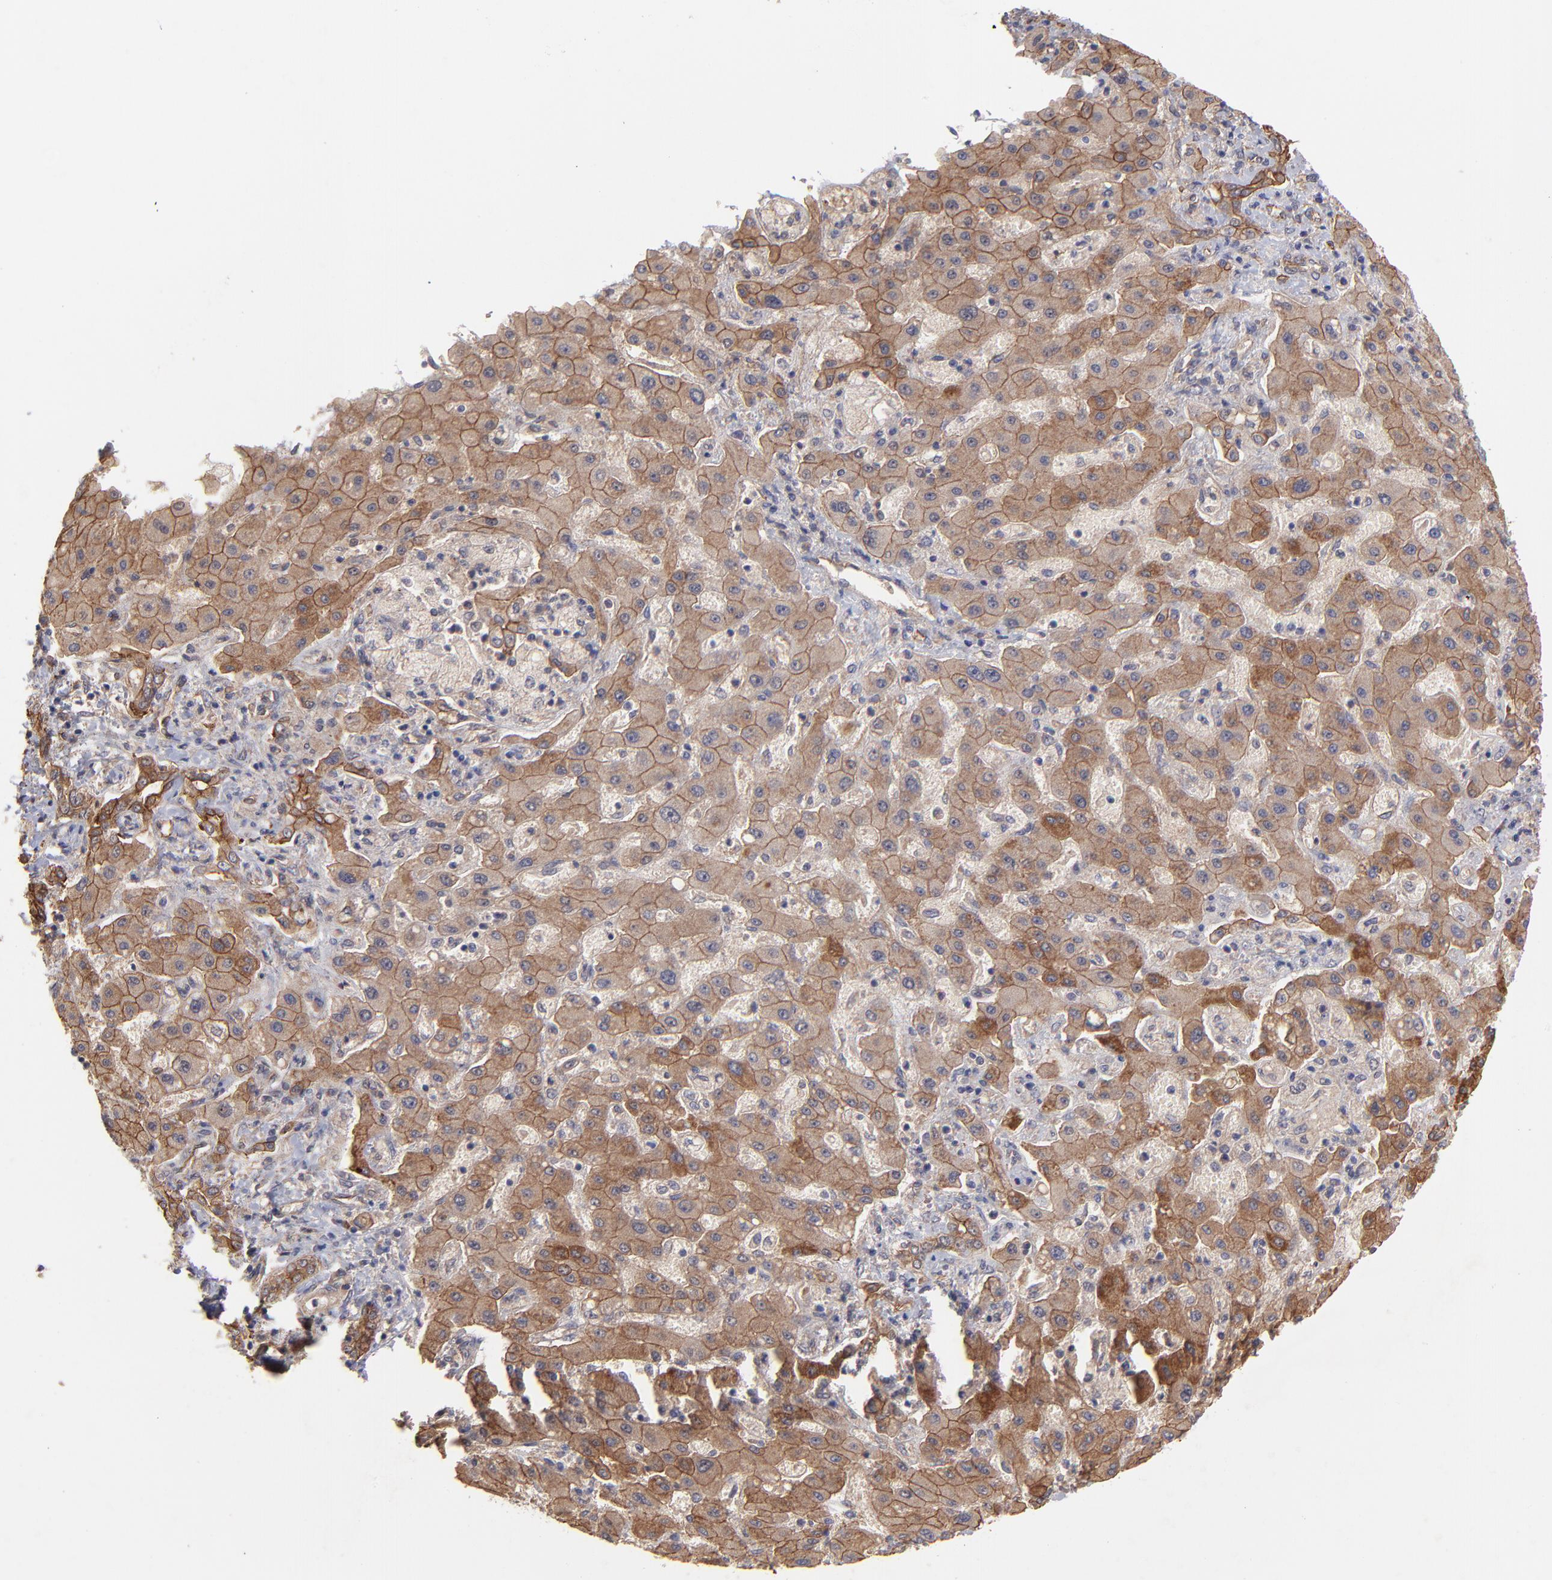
{"staining": {"intensity": "moderate", "quantity": ">75%", "location": "cytoplasmic/membranous"}, "tissue": "liver cancer", "cell_type": "Tumor cells", "image_type": "cancer", "snomed": [{"axis": "morphology", "description": "Cholangiocarcinoma"}, {"axis": "topography", "description": "Liver"}], "caption": "Brown immunohistochemical staining in liver cancer reveals moderate cytoplasmic/membranous positivity in about >75% of tumor cells.", "gene": "STAP2", "patient": {"sex": "male", "age": 50}}